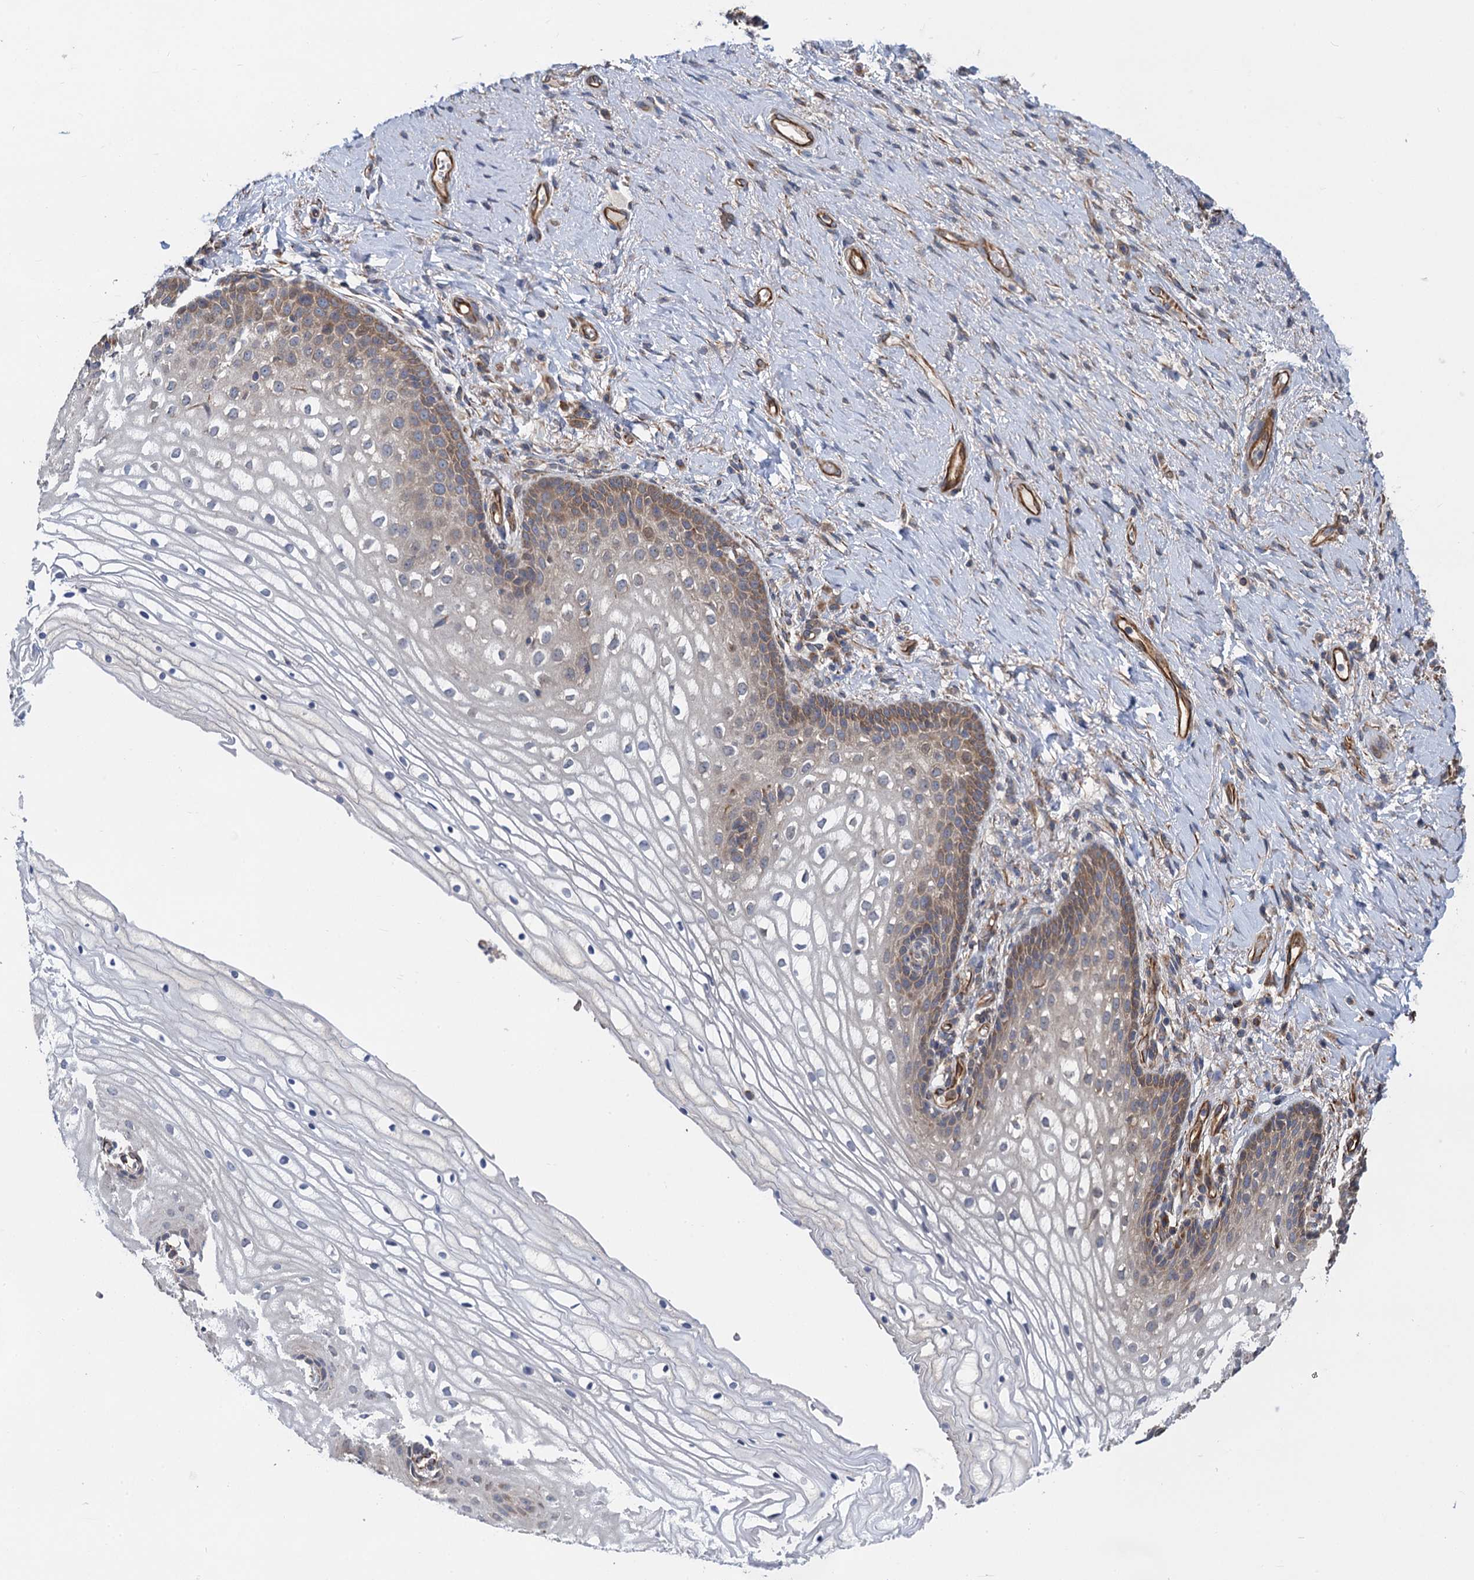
{"staining": {"intensity": "moderate", "quantity": "<25%", "location": "cytoplasmic/membranous"}, "tissue": "vagina", "cell_type": "Squamous epithelial cells", "image_type": "normal", "snomed": [{"axis": "morphology", "description": "Normal tissue, NOS"}, {"axis": "topography", "description": "Vagina"}], "caption": "Unremarkable vagina shows moderate cytoplasmic/membranous staining in about <25% of squamous epithelial cells, visualized by immunohistochemistry.", "gene": "PJA2", "patient": {"sex": "female", "age": 60}}